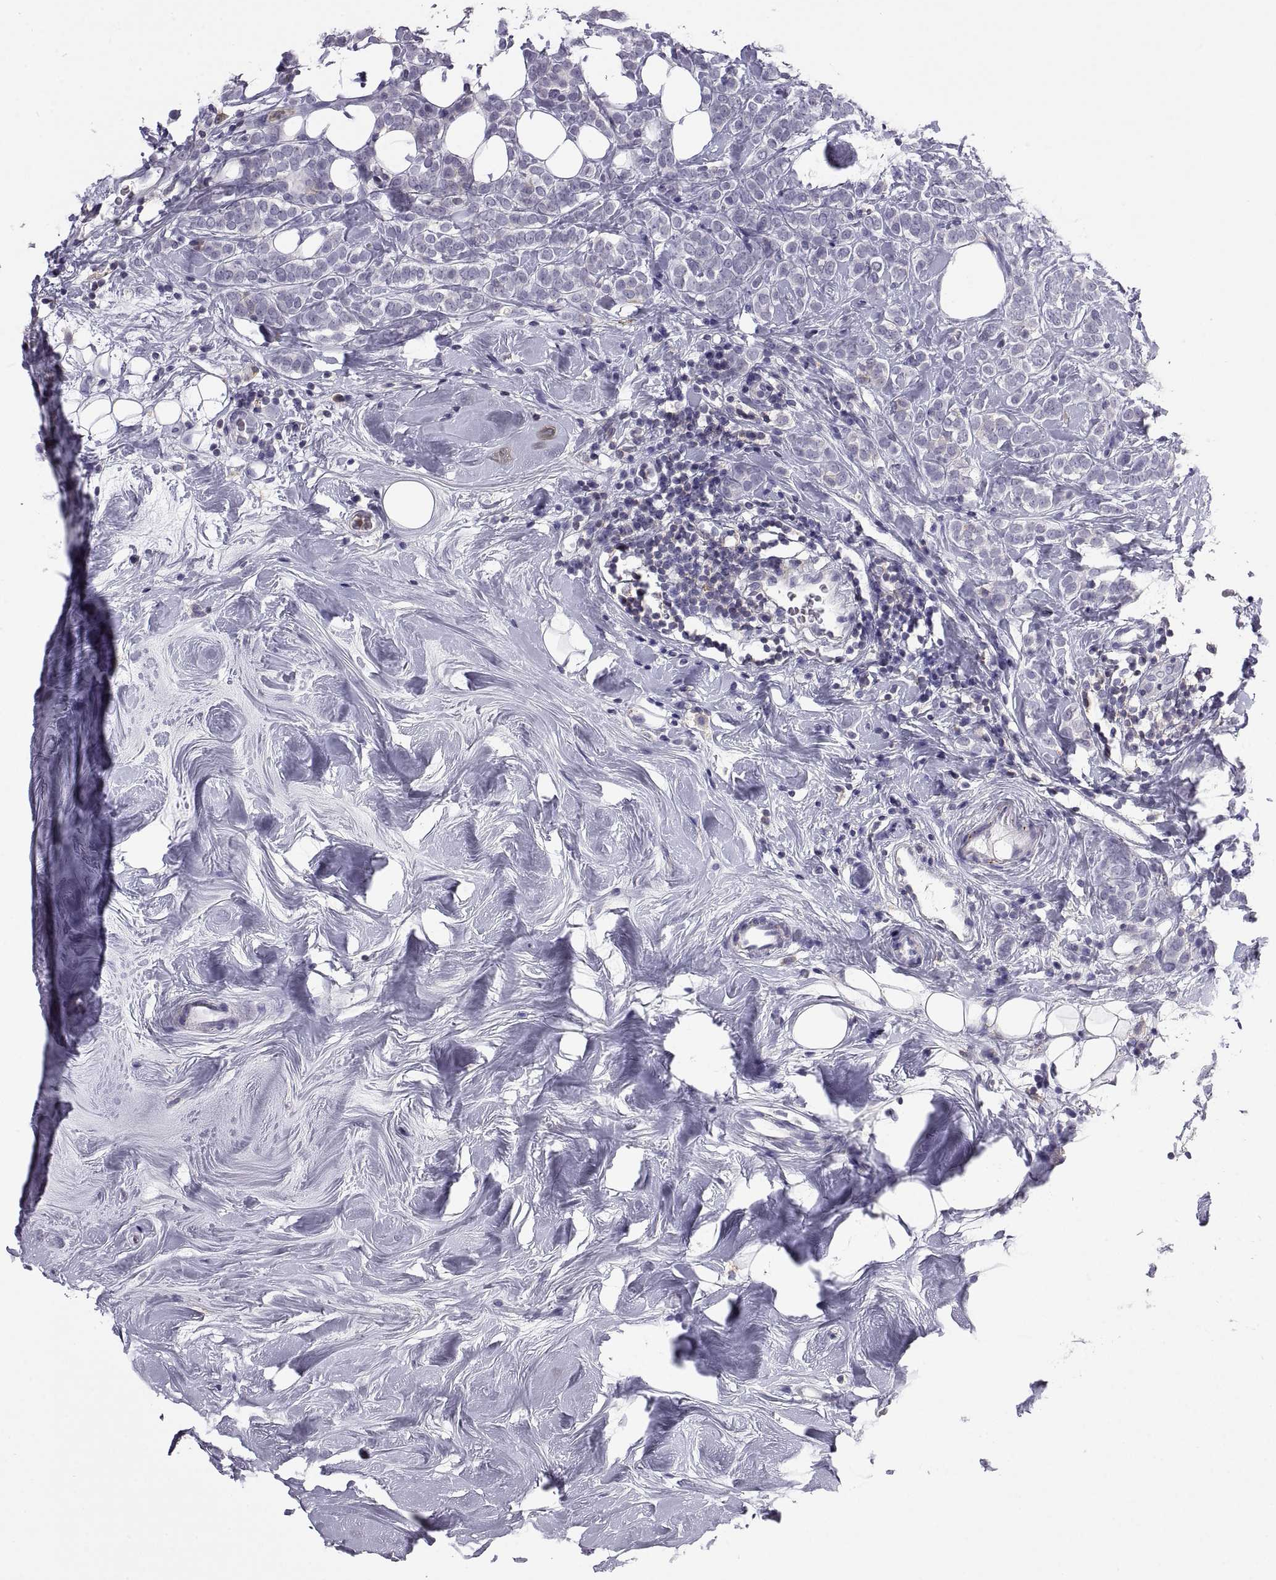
{"staining": {"intensity": "negative", "quantity": "none", "location": "none"}, "tissue": "breast cancer", "cell_type": "Tumor cells", "image_type": "cancer", "snomed": [{"axis": "morphology", "description": "Lobular carcinoma"}, {"axis": "topography", "description": "Breast"}], "caption": "An immunohistochemistry histopathology image of breast cancer is shown. There is no staining in tumor cells of breast cancer.", "gene": "RGS19", "patient": {"sex": "female", "age": 49}}